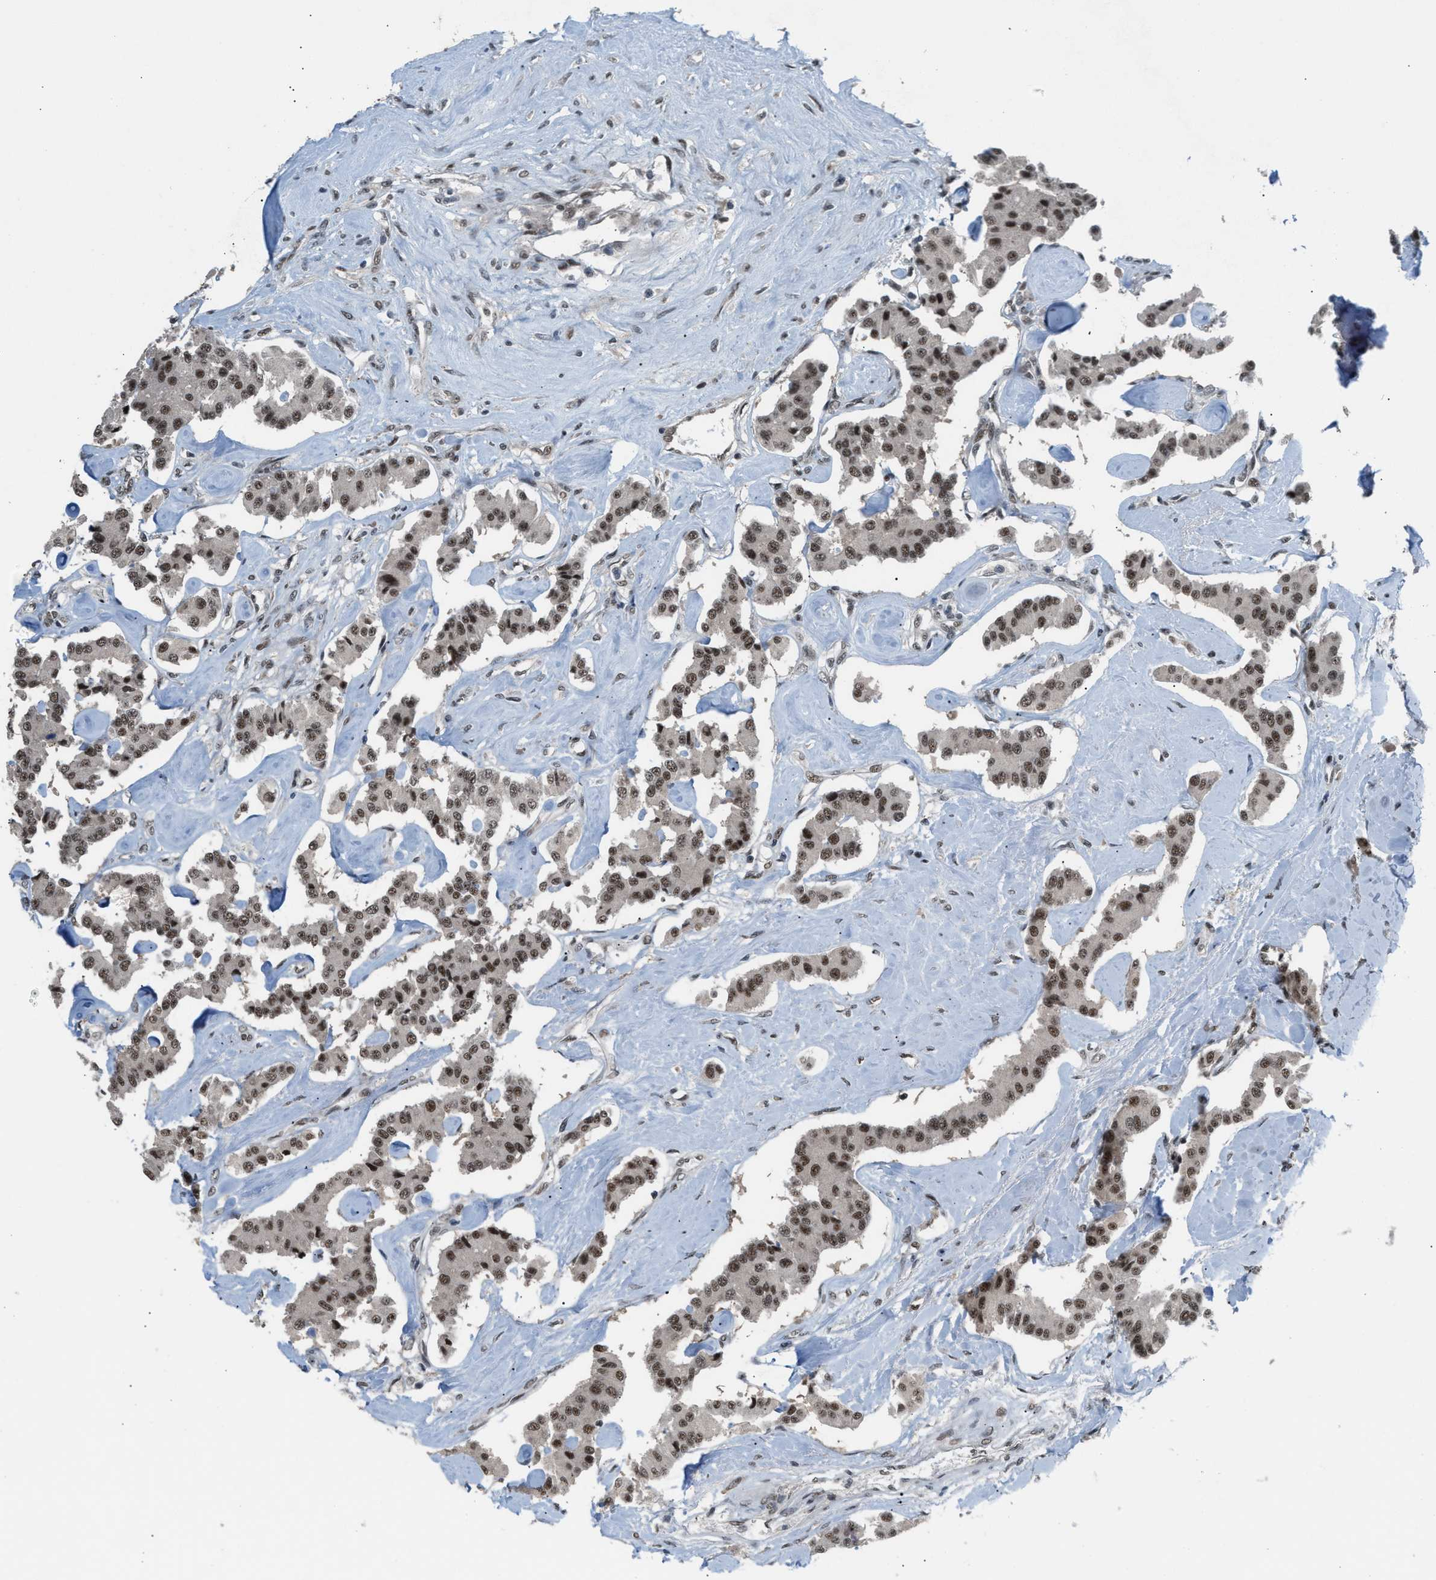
{"staining": {"intensity": "moderate", "quantity": ">75%", "location": "nuclear"}, "tissue": "carcinoid", "cell_type": "Tumor cells", "image_type": "cancer", "snomed": [{"axis": "morphology", "description": "Carcinoid, malignant, NOS"}, {"axis": "topography", "description": "Pancreas"}], "caption": "Carcinoid stained with a brown dye exhibits moderate nuclear positive expression in about >75% of tumor cells.", "gene": "PRPF4", "patient": {"sex": "male", "age": 41}}